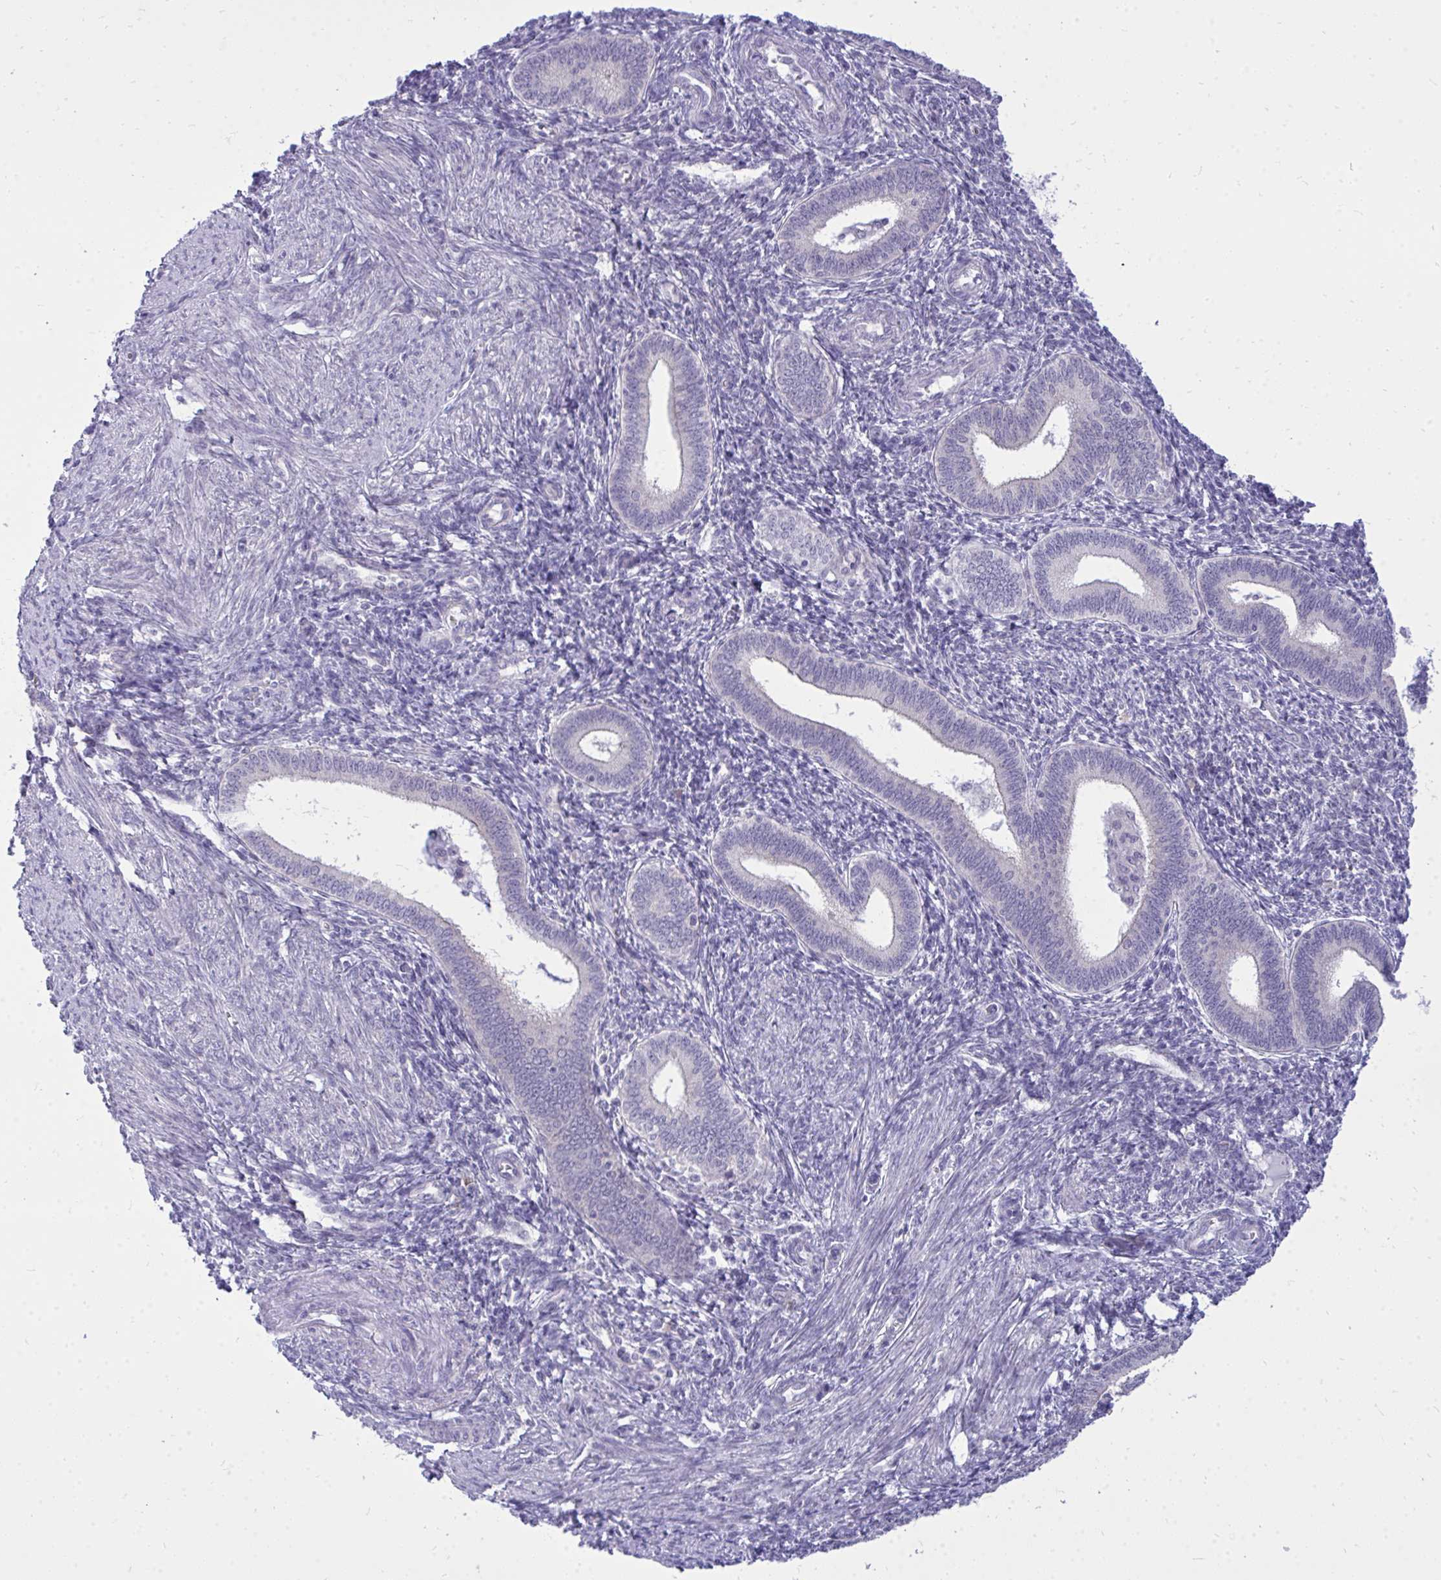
{"staining": {"intensity": "negative", "quantity": "none", "location": "none"}, "tissue": "endometrium", "cell_type": "Cells in endometrial stroma", "image_type": "normal", "snomed": [{"axis": "morphology", "description": "Normal tissue, NOS"}, {"axis": "topography", "description": "Endometrium"}], "caption": "The histopathology image exhibits no significant positivity in cells in endometrial stroma of endometrium.", "gene": "SPTBN2", "patient": {"sex": "female", "age": 41}}